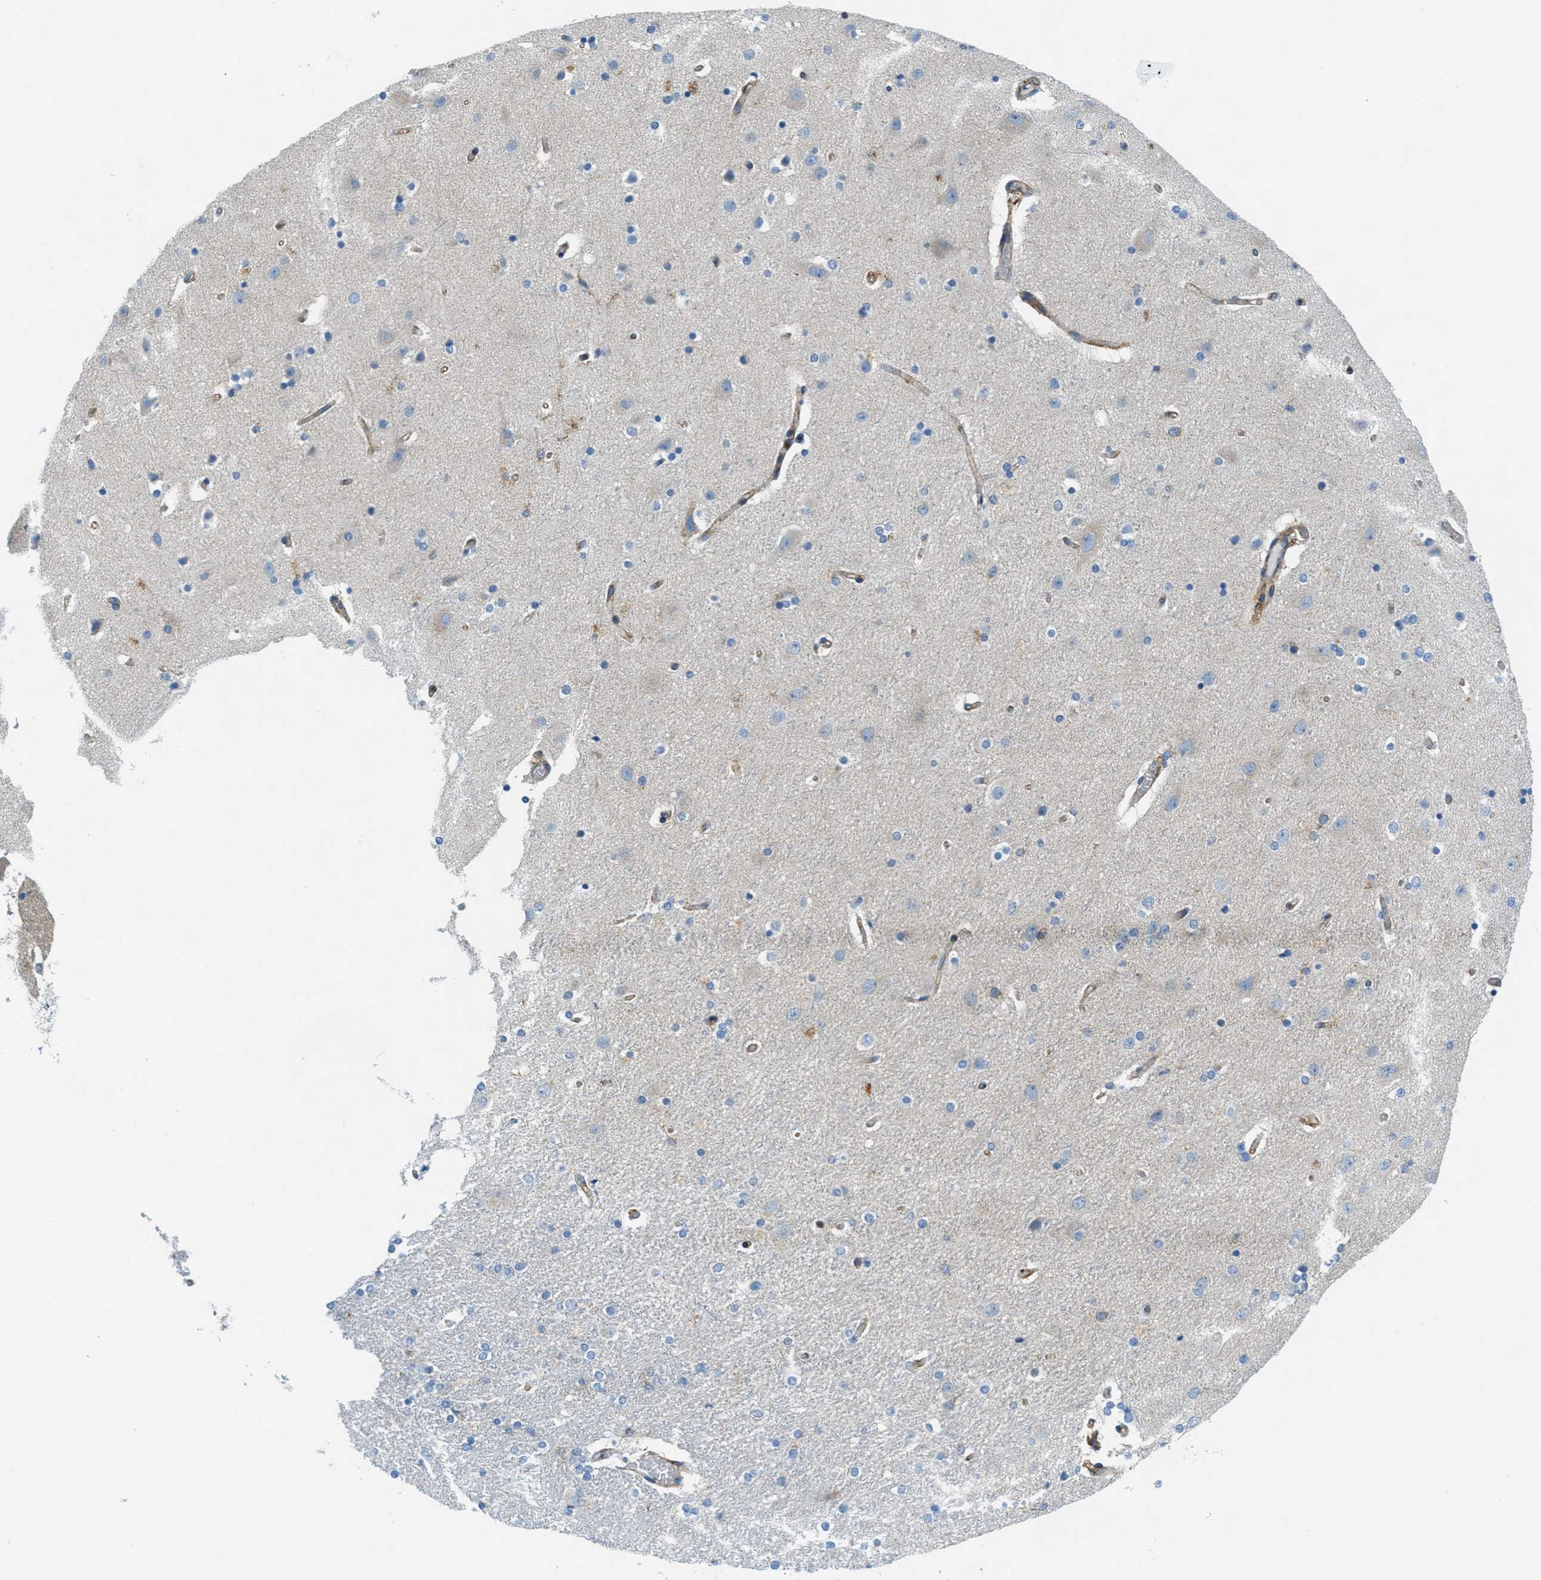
{"staining": {"intensity": "negative", "quantity": "none", "location": "none"}, "tissue": "caudate", "cell_type": "Glial cells", "image_type": "normal", "snomed": [{"axis": "morphology", "description": "Normal tissue, NOS"}, {"axis": "topography", "description": "Lateral ventricle wall"}], "caption": "The image reveals no staining of glial cells in unremarkable caudate.", "gene": "AP2B1", "patient": {"sex": "female", "age": 54}}